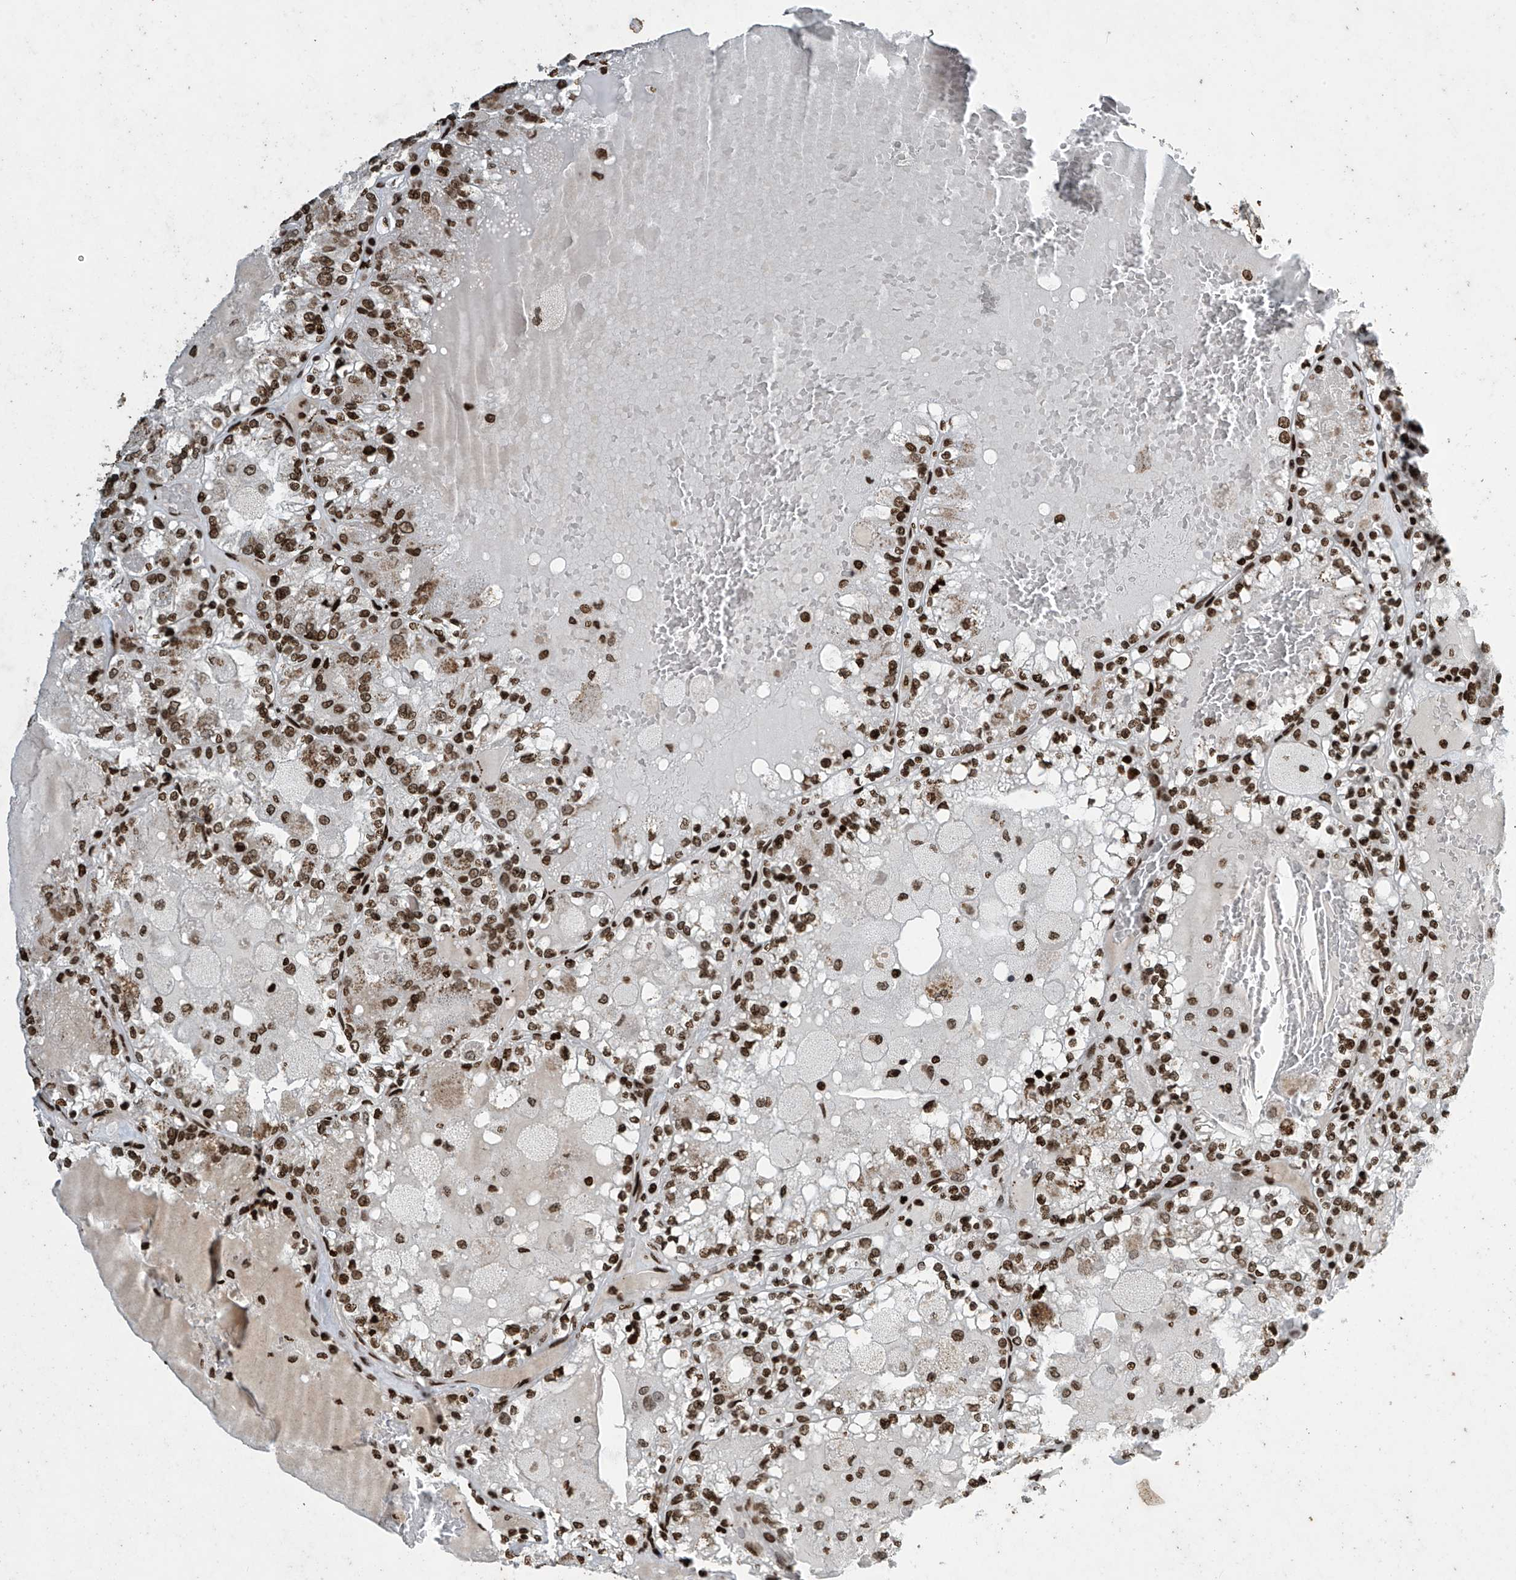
{"staining": {"intensity": "strong", "quantity": ">75%", "location": "nuclear"}, "tissue": "renal cancer", "cell_type": "Tumor cells", "image_type": "cancer", "snomed": [{"axis": "morphology", "description": "Adenocarcinoma, NOS"}, {"axis": "topography", "description": "Kidney"}], "caption": "The histopathology image demonstrates immunohistochemical staining of renal cancer. There is strong nuclear positivity is appreciated in approximately >75% of tumor cells.", "gene": "H4C16", "patient": {"sex": "female", "age": 56}}